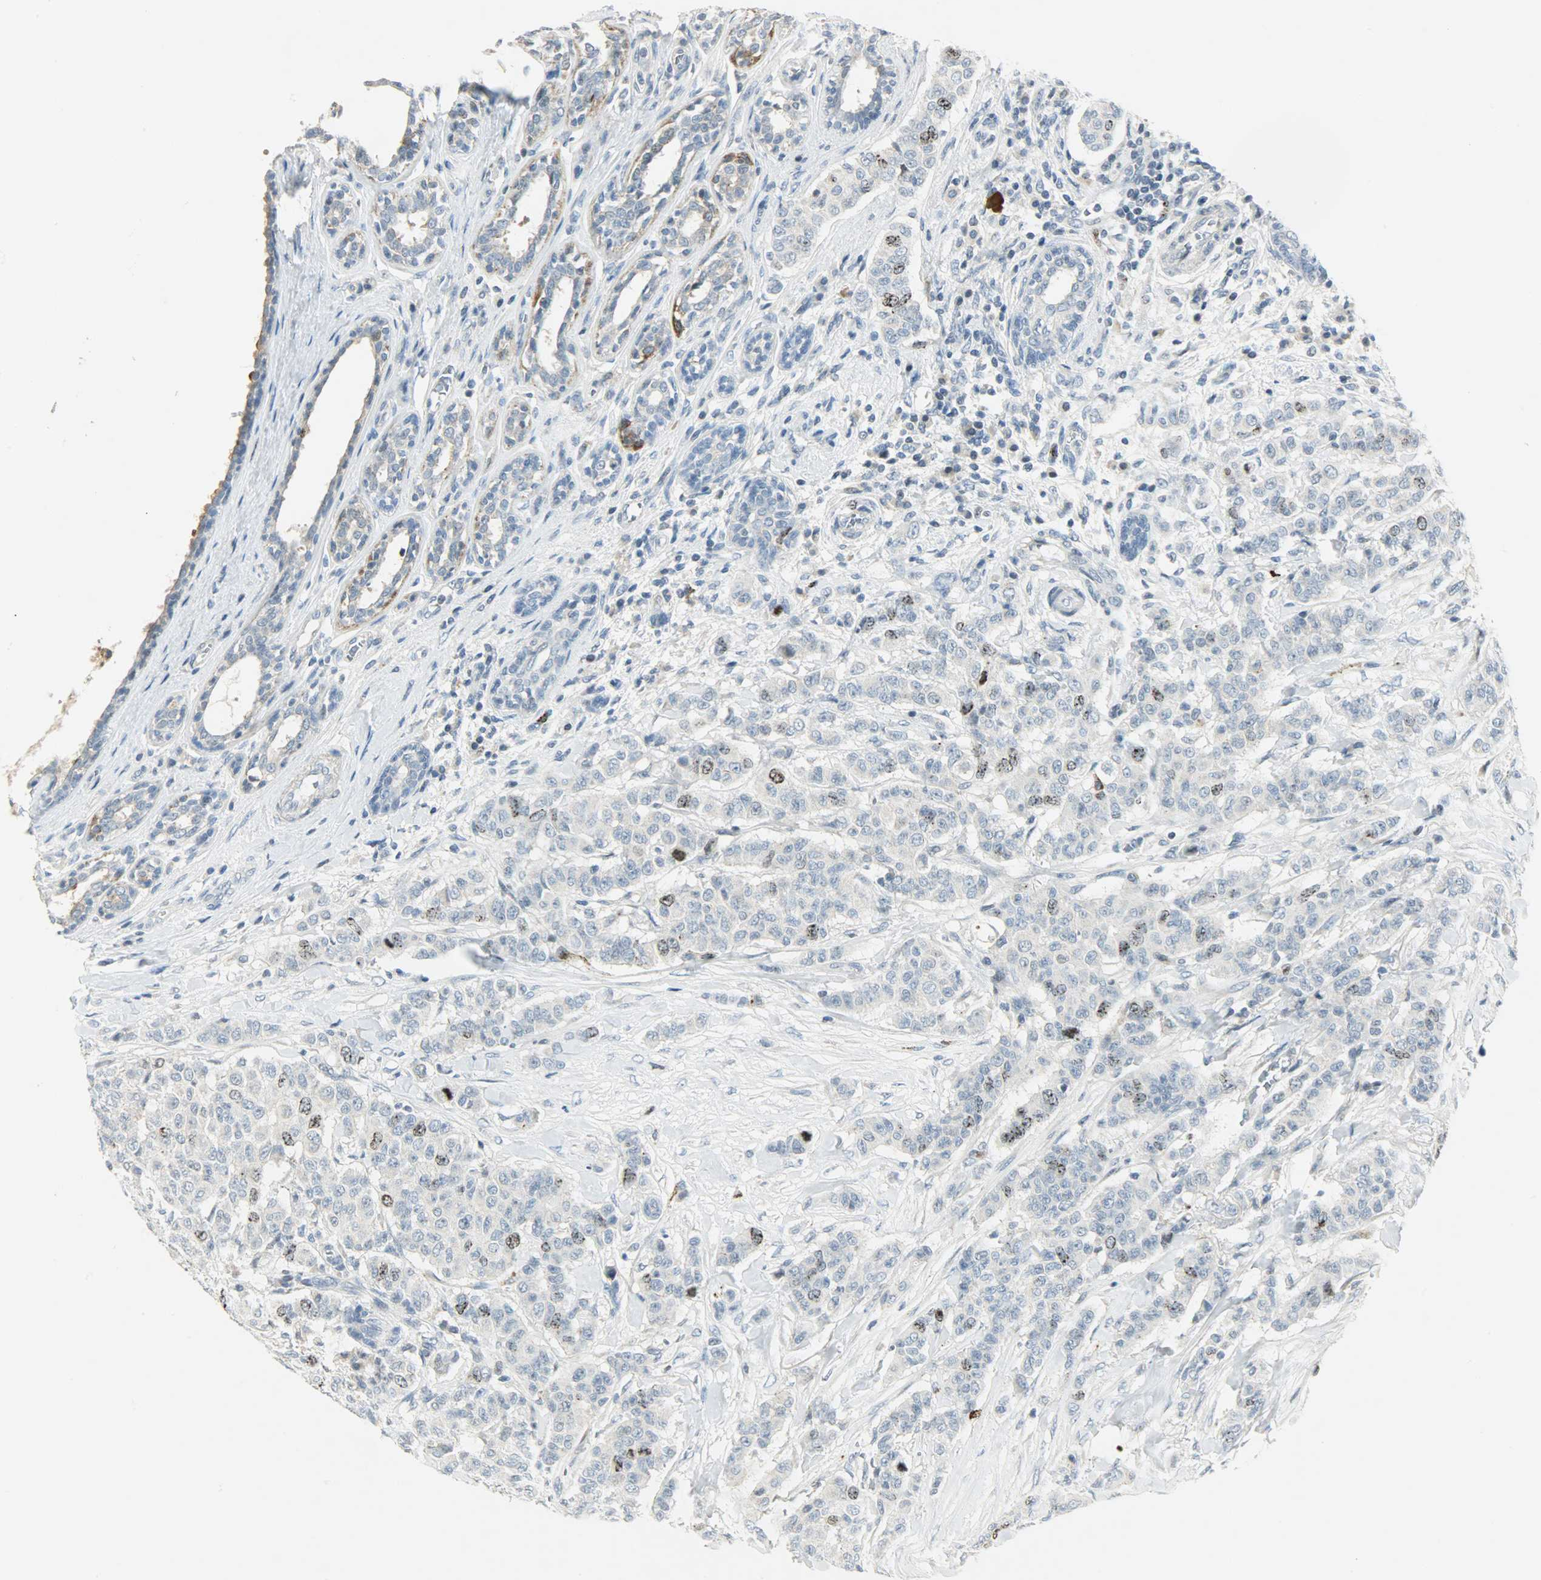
{"staining": {"intensity": "moderate", "quantity": "<25%", "location": "nuclear"}, "tissue": "breast cancer", "cell_type": "Tumor cells", "image_type": "cancer", "snomed": [{"axis": "morphology", "description": "Duct carcinoma"}, {"axis": "topography", "description": "Breast"}], "caption": "The photomicrograph shows staining of breast cancer (intraductal carcinoma), revealing moderate nuclear protein positivity (brown color) within tumor cells.", "gene": "AURKB", "patient": {"sex": "female", "age": 40}}